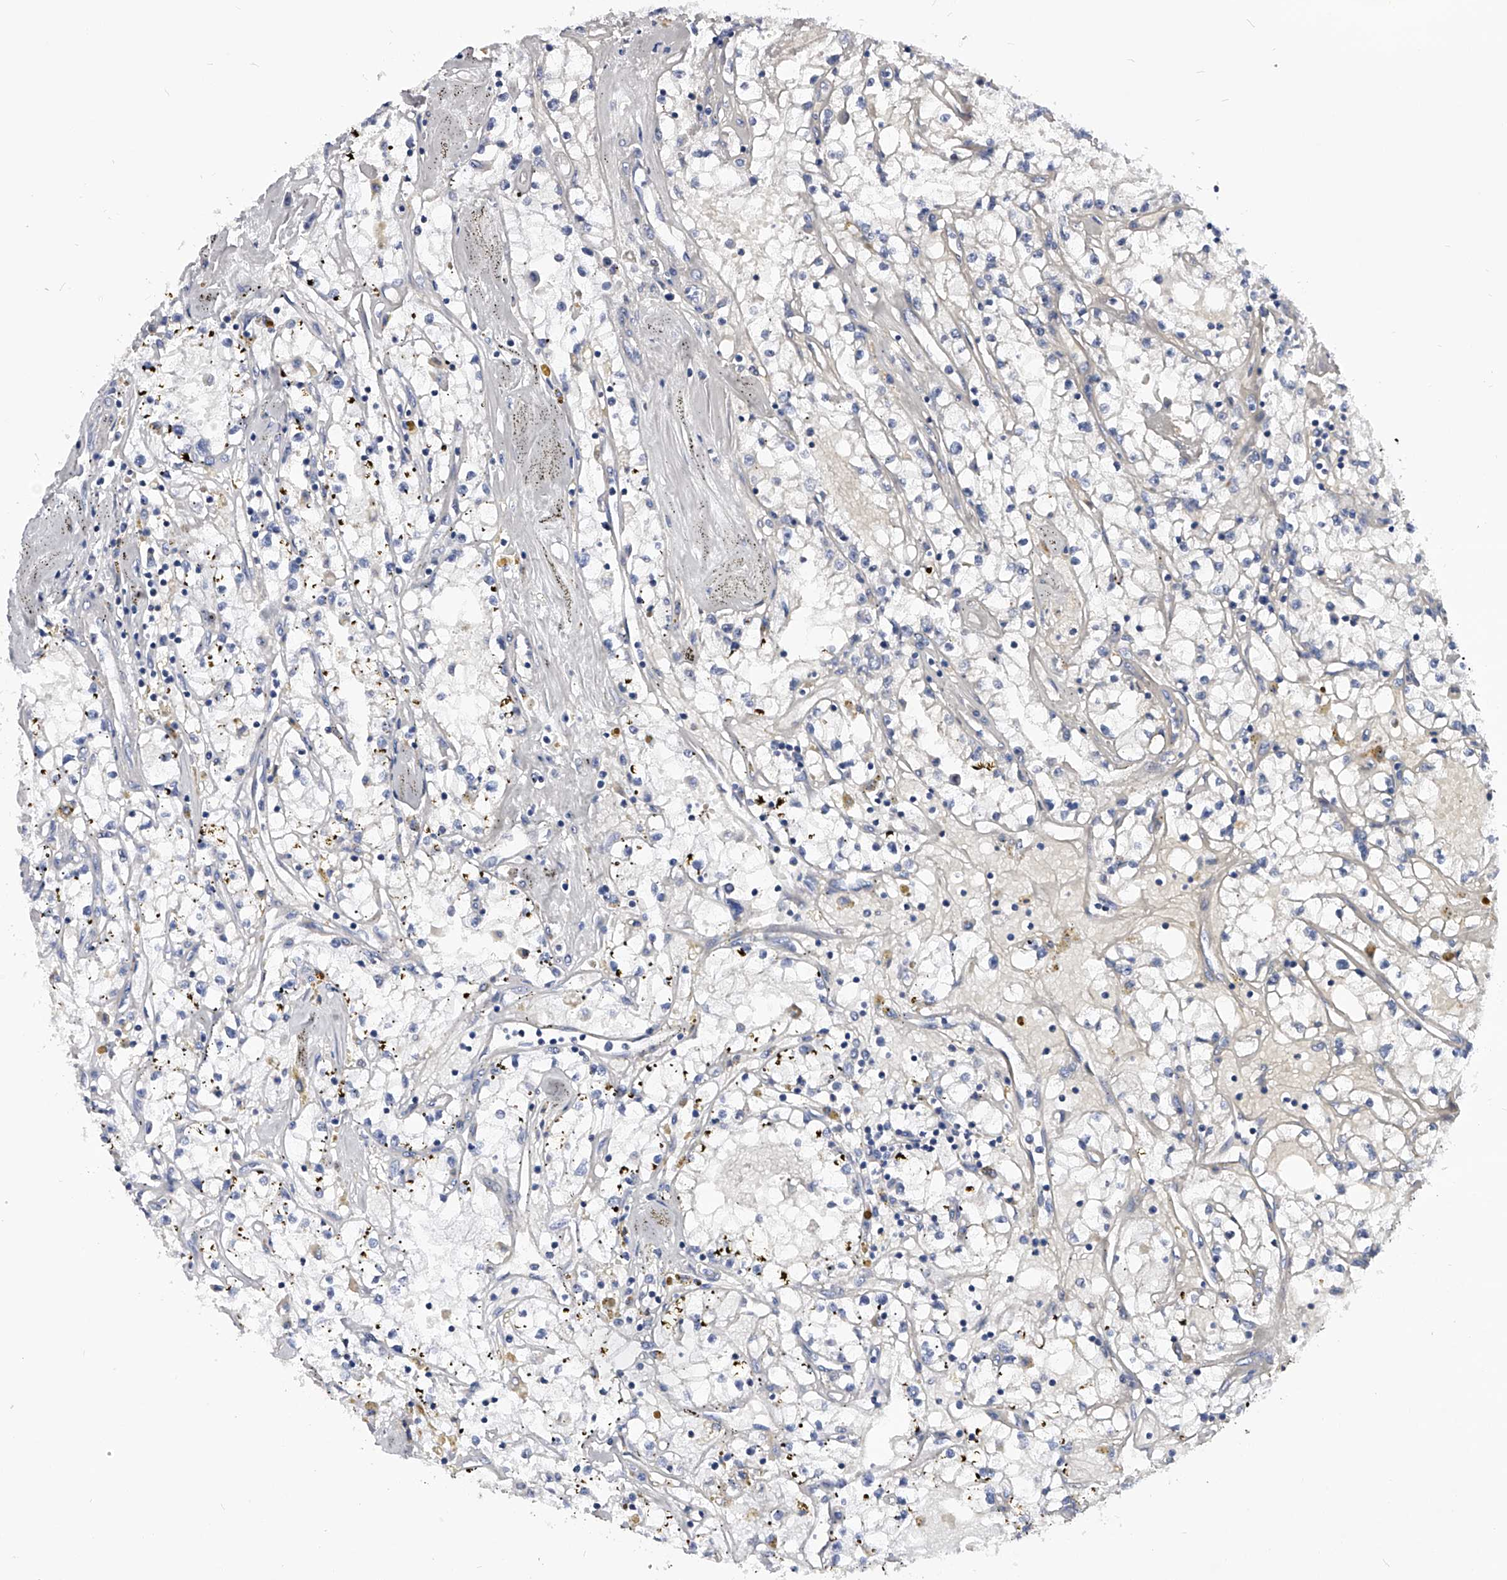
{"staining": {"intensity": "negative", "quantity": "none", "location": "none"}, "tissue": "renal cancer", "cell_type": "Tumor cells", "image_type": "cancer", "snomed": [{"axis": "morphology", "description": "Adenocarcinoma, NOS"}, {"axis": "topography", "description": "Kidney"}], "caption": "Tumor cells are negative for protein expression in human adenocarcinoma (renal).", "gene": "PPP5C", "patient": {"sex": "male", "age": 56}}